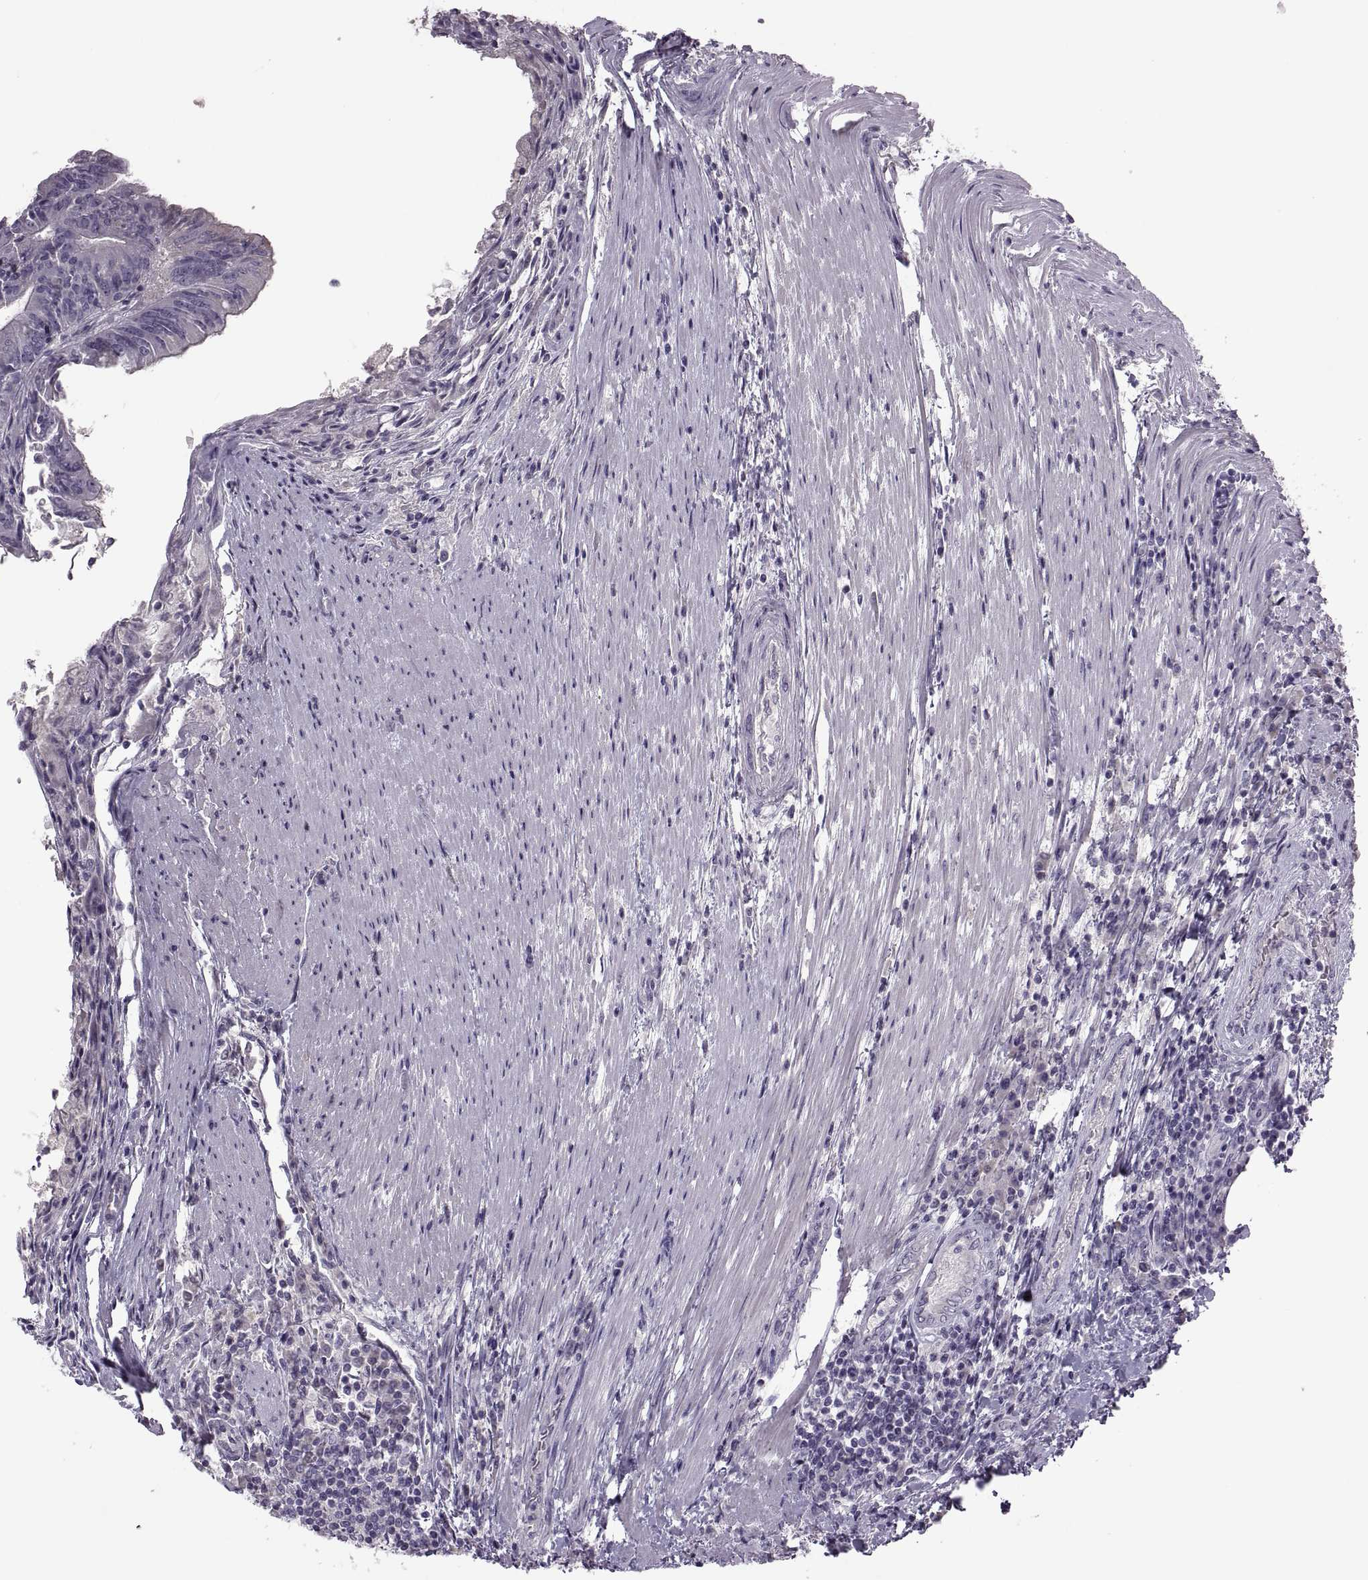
{"staining": {"intensity": "negative", "quantity": "none", "location": "none"}, "tissue": "colorectal cancer", "cell_type": "Tumor cells", "image_type": "cancer", "snomed": [{"axis": "morphology", "description": "Adenocarcinoma, NOS"}, {"axis": "topography", "description": "Colon"}], "caption": "Immunohistochemistry of colorectal adenocarcinoma shows no expression in tumor cells.", "gene": "RSPH6A", "patient": {"sex": "female", "age": 70}}